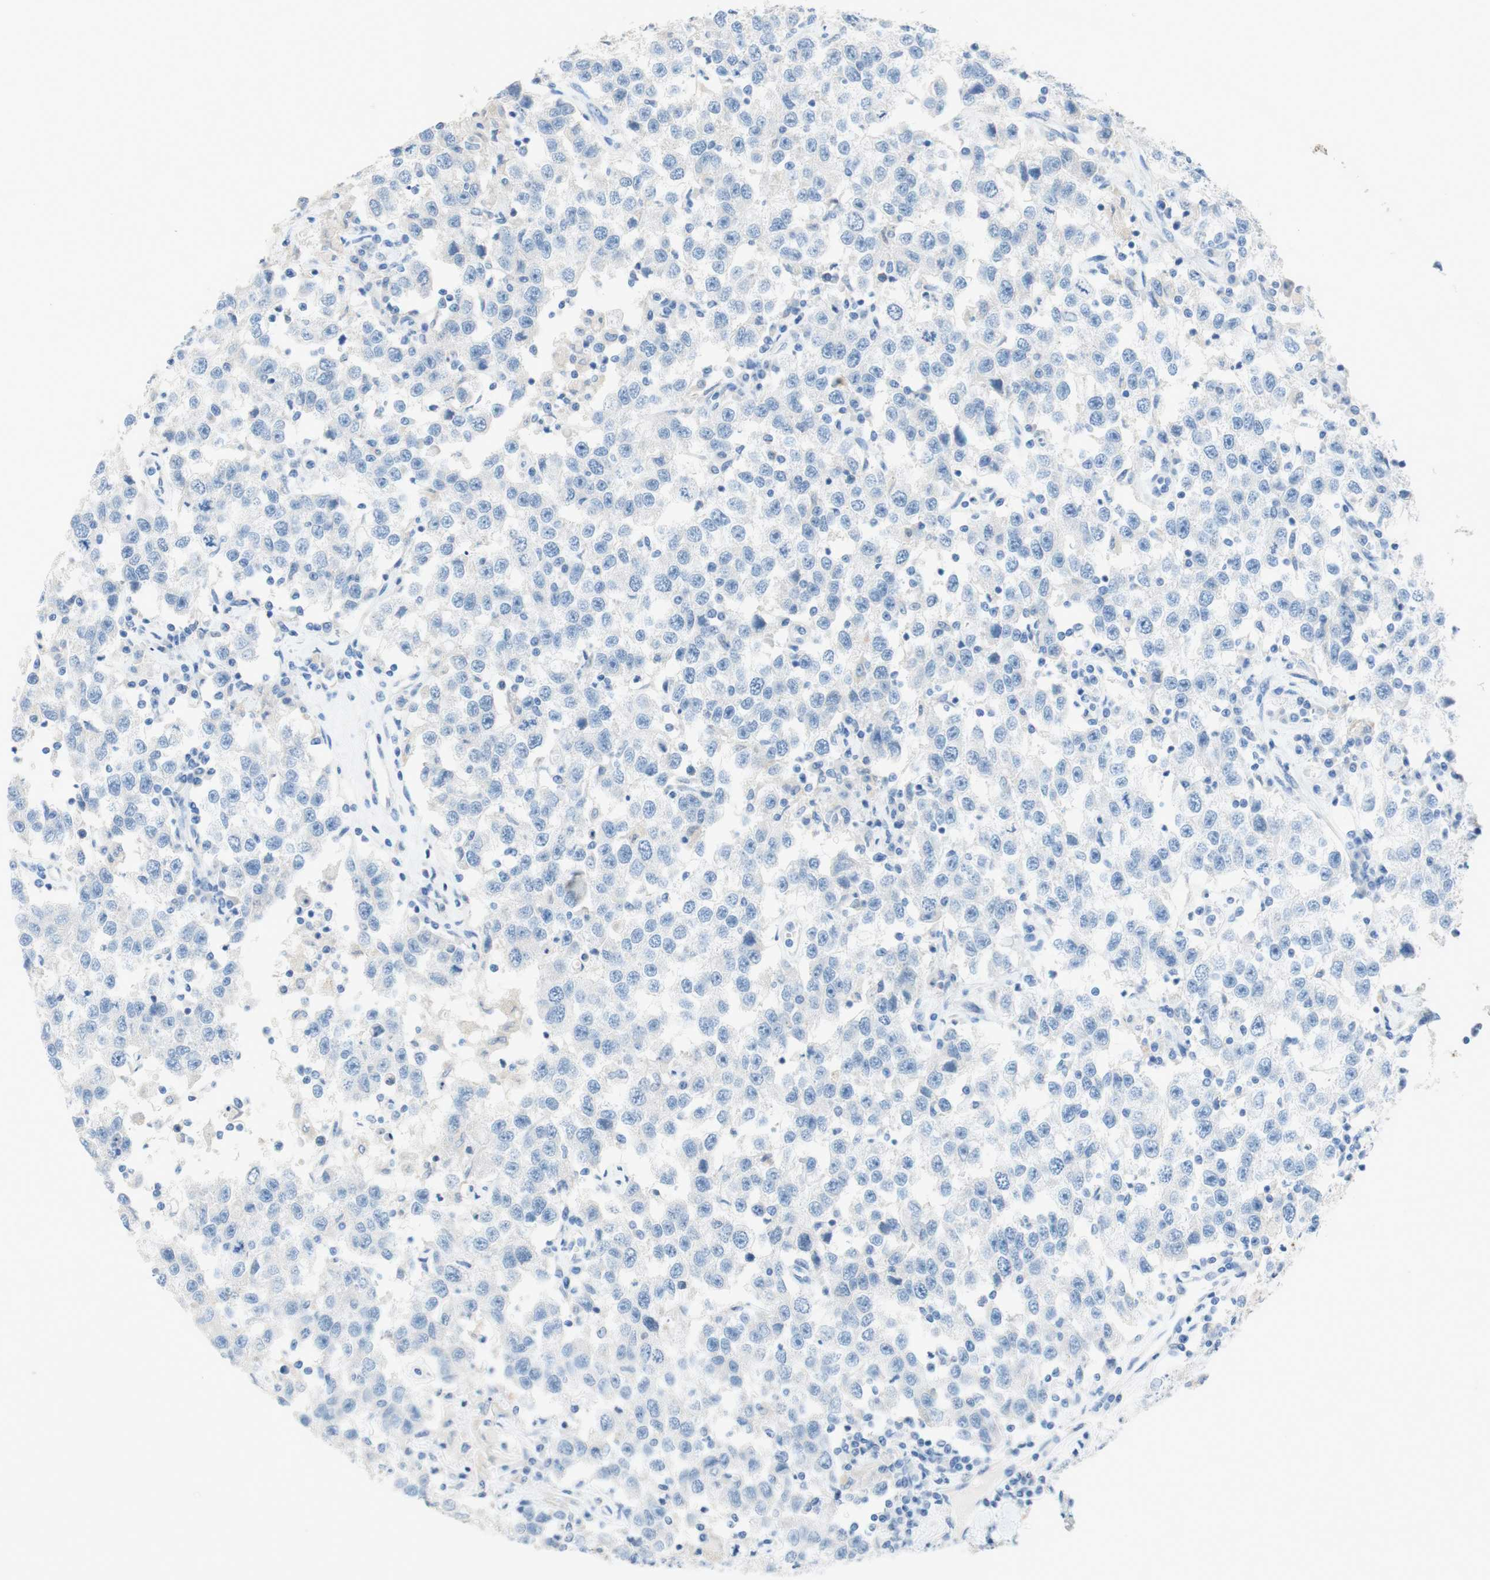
{"staining": {"intensity": "negative", "quantity": "none", "location": "none"}, "tissue": "testis cancer", "cell_type": "Tumor cells", "image_type": "cancer", "snomed": [{"axis": "morphology", "description": "Seminoma, NOS"}, {"axis": "topography", "description": "Testis"}], "caption": "An immunohistochemistry micrograph of testis cancer (seminoma) is shown. There is no staining in tumor cells of testis cancer (seminoma).", "gene": "POLR2J3", "patient": {"sex": "male", "age": 41}}